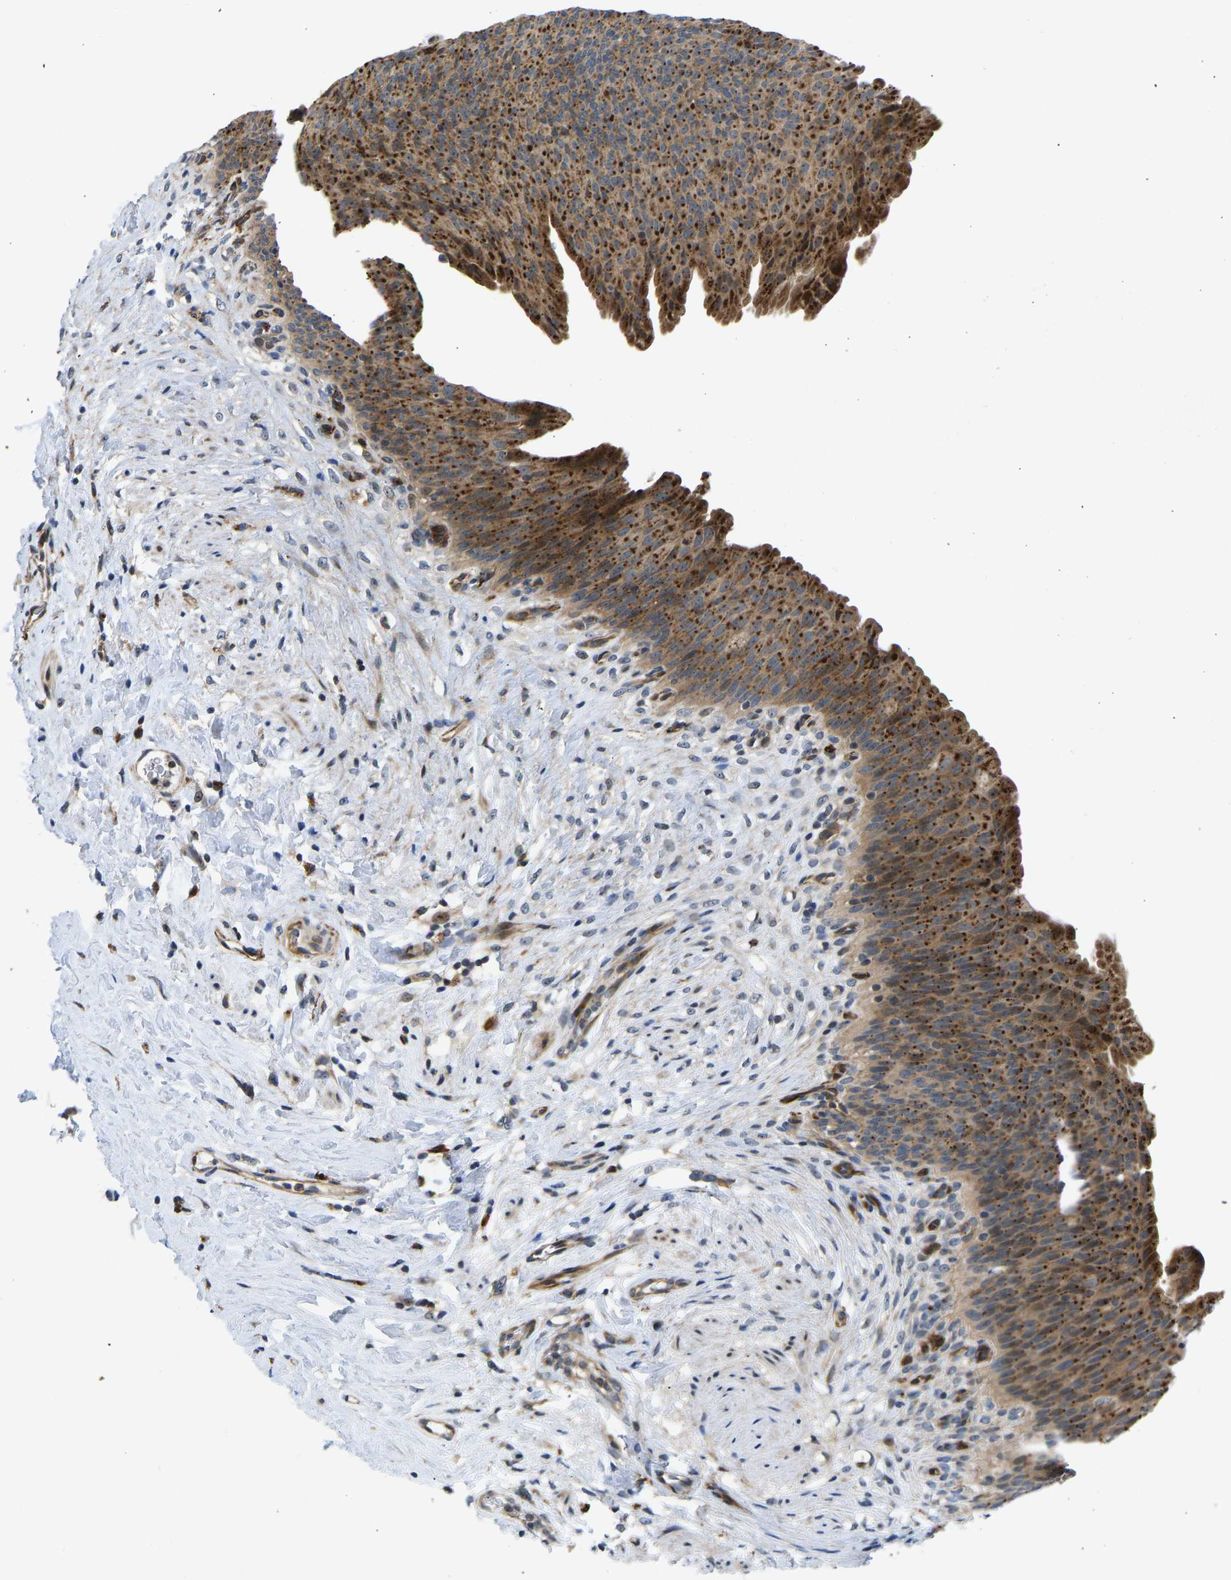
{"staining": {"intensity": "strong", "quantity": ">75%", "location": "cytoplasmic/membranous"}, "tissue": "urinary bladder", "cell_type": "Urothelial cells", "image_type": "normal", "snomed": [{"axis": "morphology", "description": "Normal tissue, NOS"}, {"axis": "topography", "description": "Urinary bladder"}], "caption": "Unremarkable urinary bladder was stained to show a protein in brown. There is high levels of strong cytoplasmic/membranous positivity in approximately >75% of urothelial cells.", "gene": "RESF1", "patient": {"sex": "female", "age": 79}}